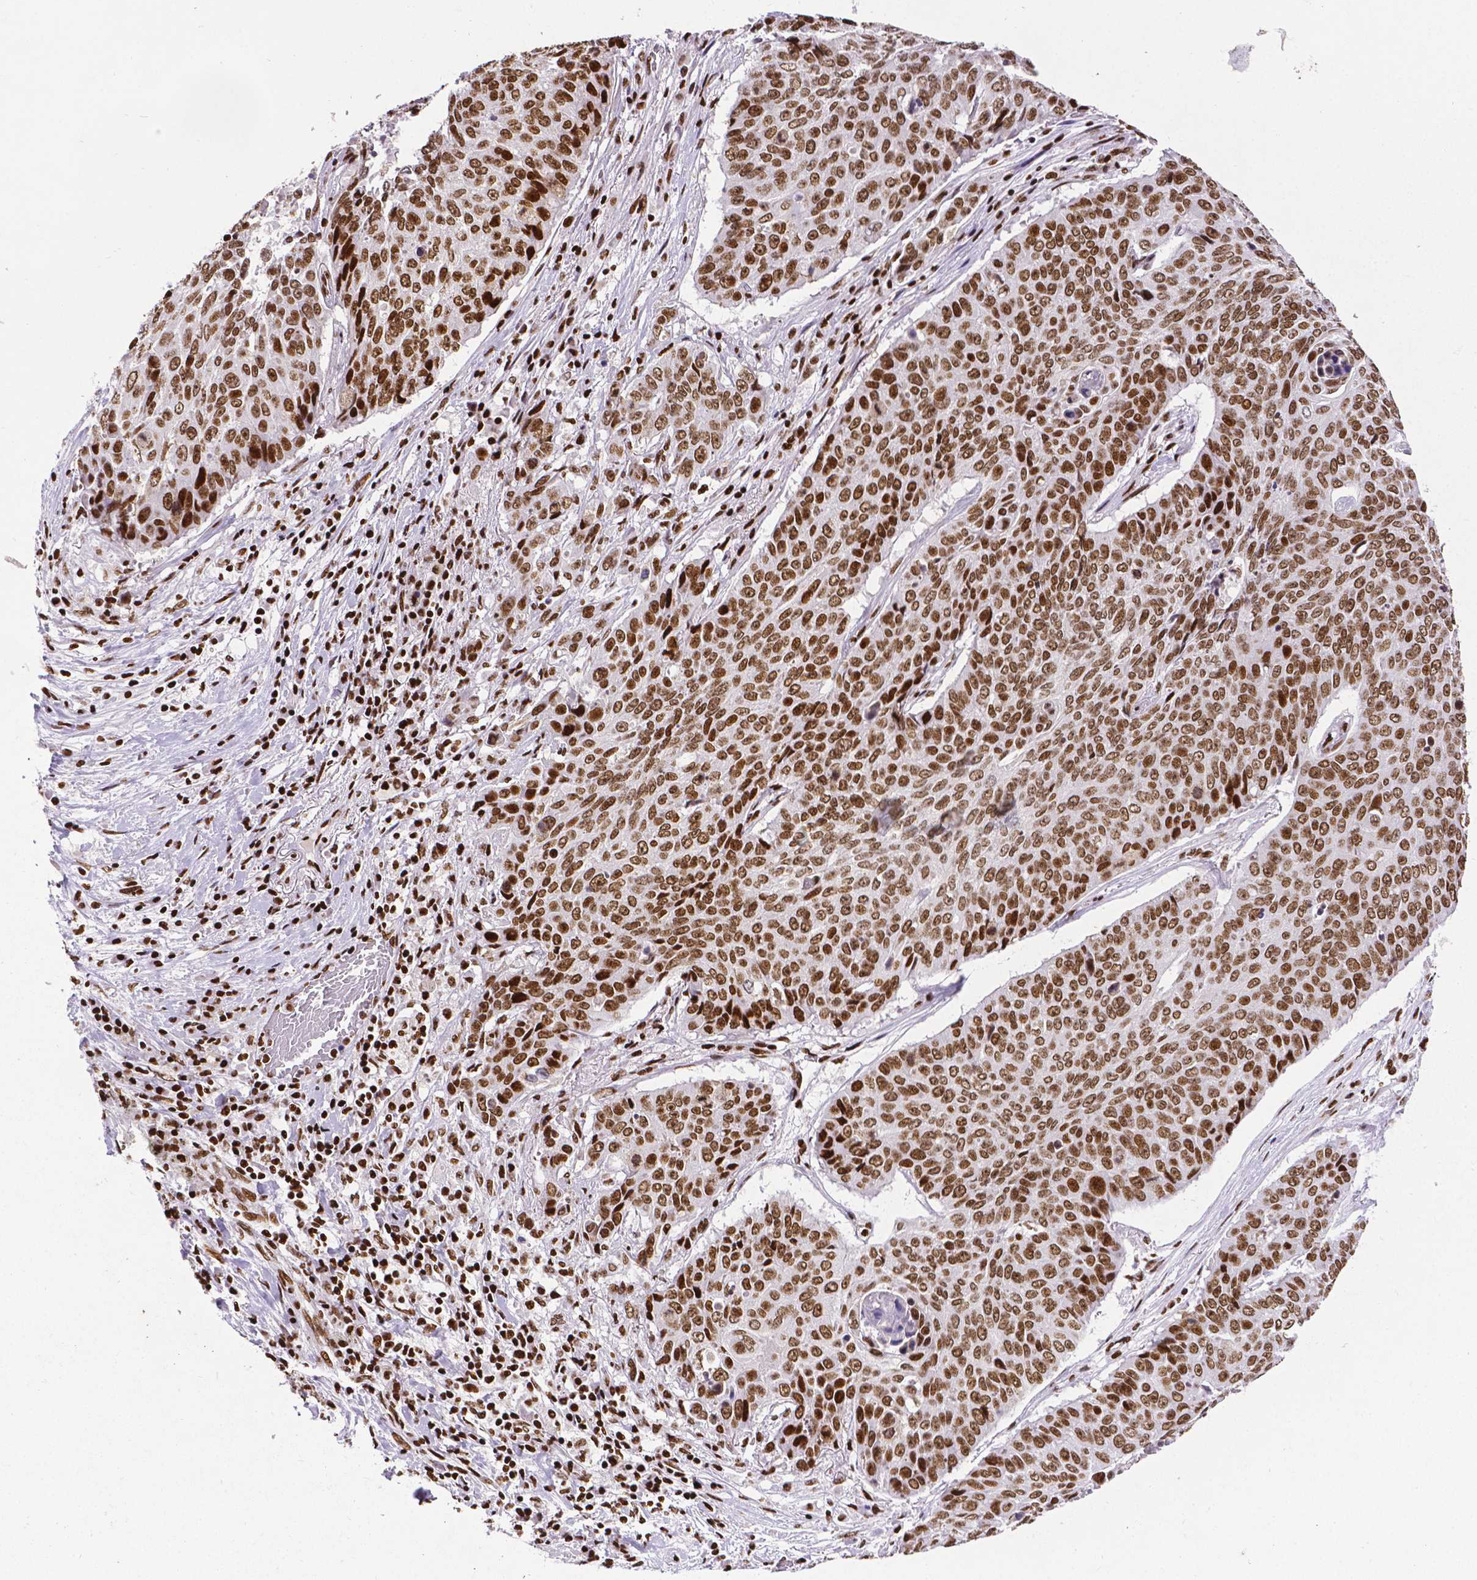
{"staining": {"intensity": "strong", "quantity": ">75%", "location": "nuclear"}, "tissue": "lung cancer", "cell_type": "Tumor cells", "image_type": "cancer", "snomed": [{"axis": "morphology", "description": "Normal tissue, NOS"}, {"axis": "morphology", "description": "Squamous cell carcinoma, NOS"}, {"axis": "topography", "description": "Bronchus"}, {"axis": "topography", "description": "Lung"}], "caption": "Immunohistochemical staining of human lung cancer (squamous cell carcinoma) reveals high levels of strong nuclear staining in approximately >75% of tumor cells. Ihc stains the protein of interest in brown and the nuclei are stained blue.", "gene": "CTCF", "patient": {"sex": "male", "age": 64}}